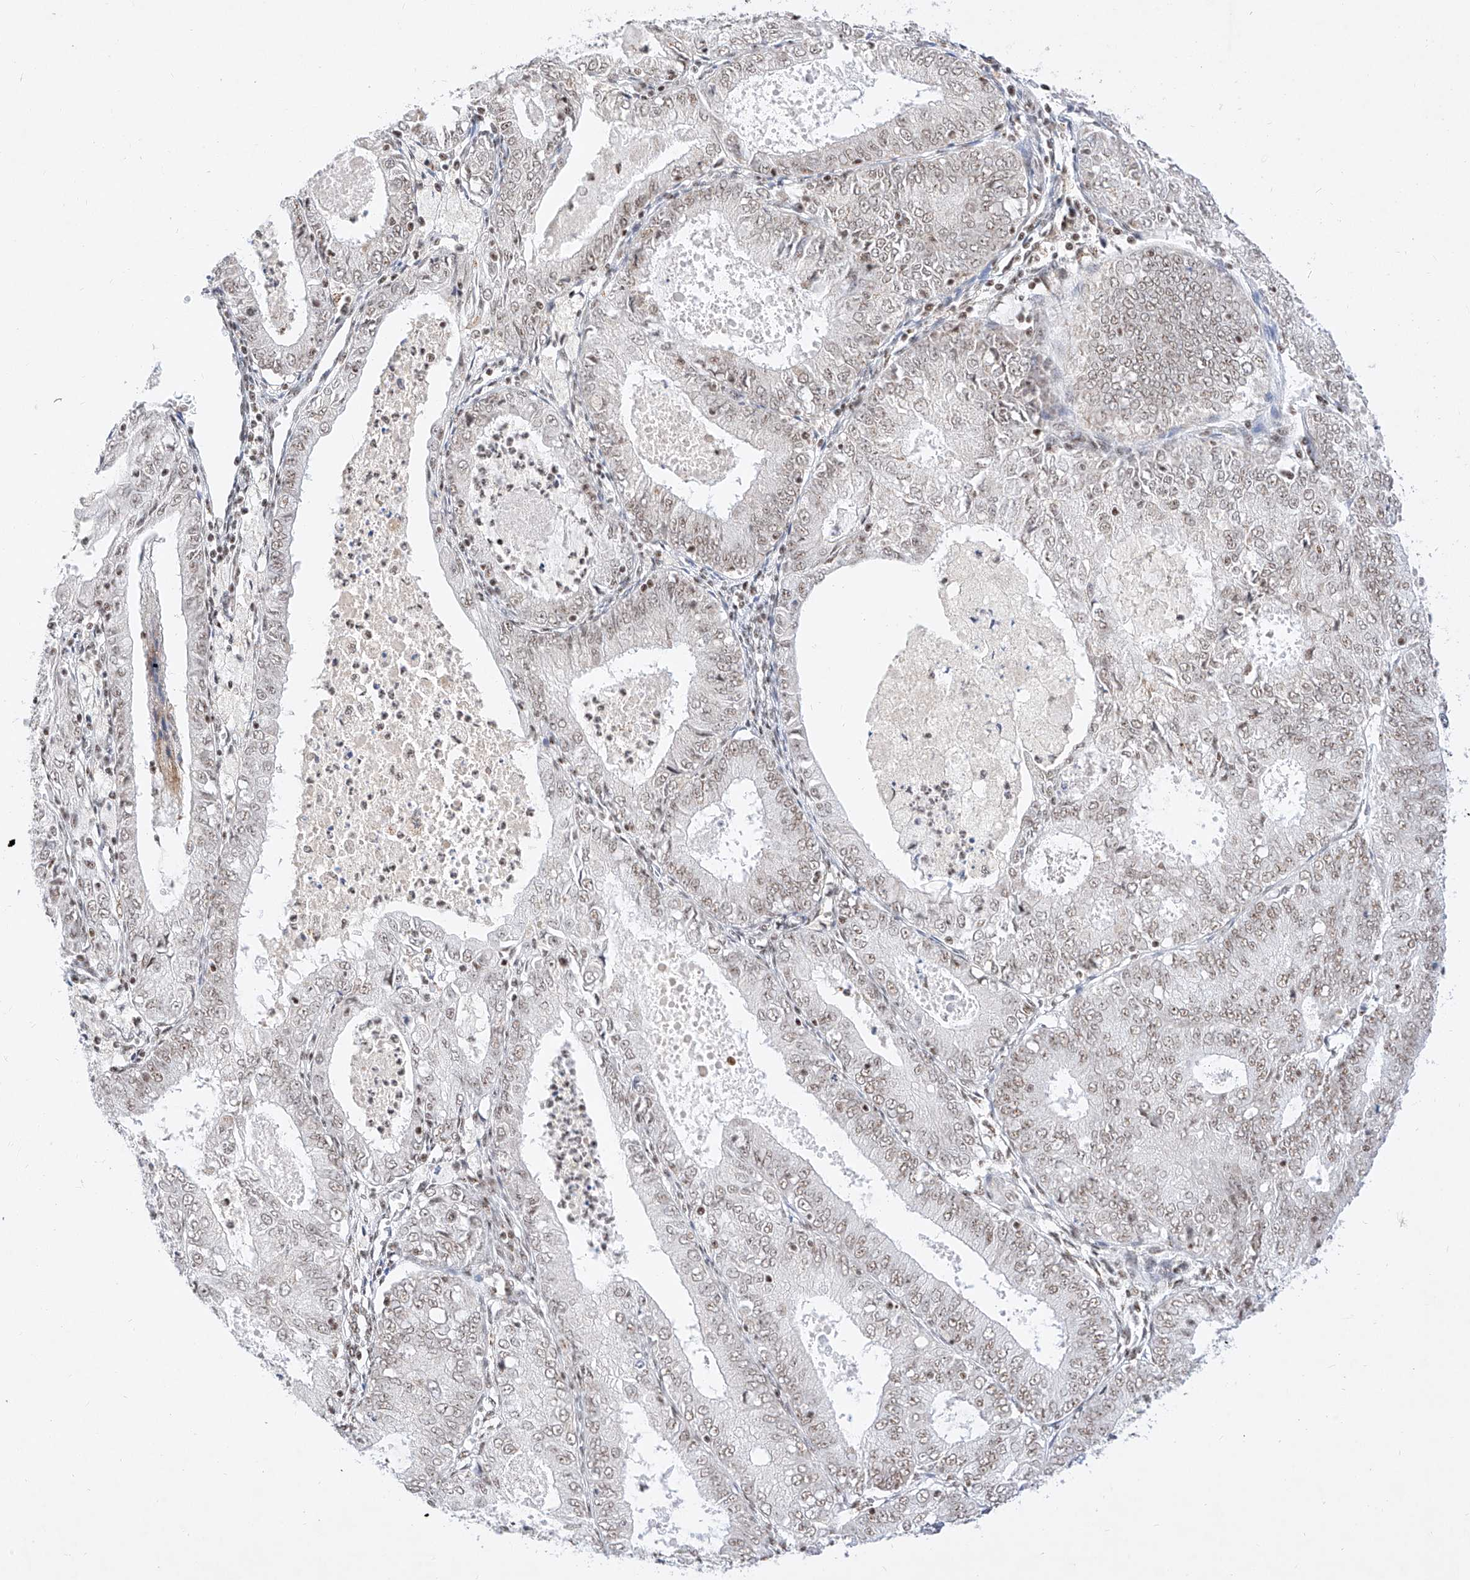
{"staining": {"intensity": "weak", "quantity": "25%-75%", "location": "nuclear"}, "tissue": "endometrial cancer", "cell_type": "Tumor cells", "image_type": "cancer", "snomed": [{"axis": "morphology", "description": "Adenocarcinoma, NOS"}, {"axis": "topography", "description": "Endometrium"}], "caption": "Adenocarcinoma (endometrial) stained with immunohistochemistry shows weak nuclear expression in about 25%-75% of tumor cells.", "gene": "NRF1", "patient": {"sex": "female", "age": 57}}